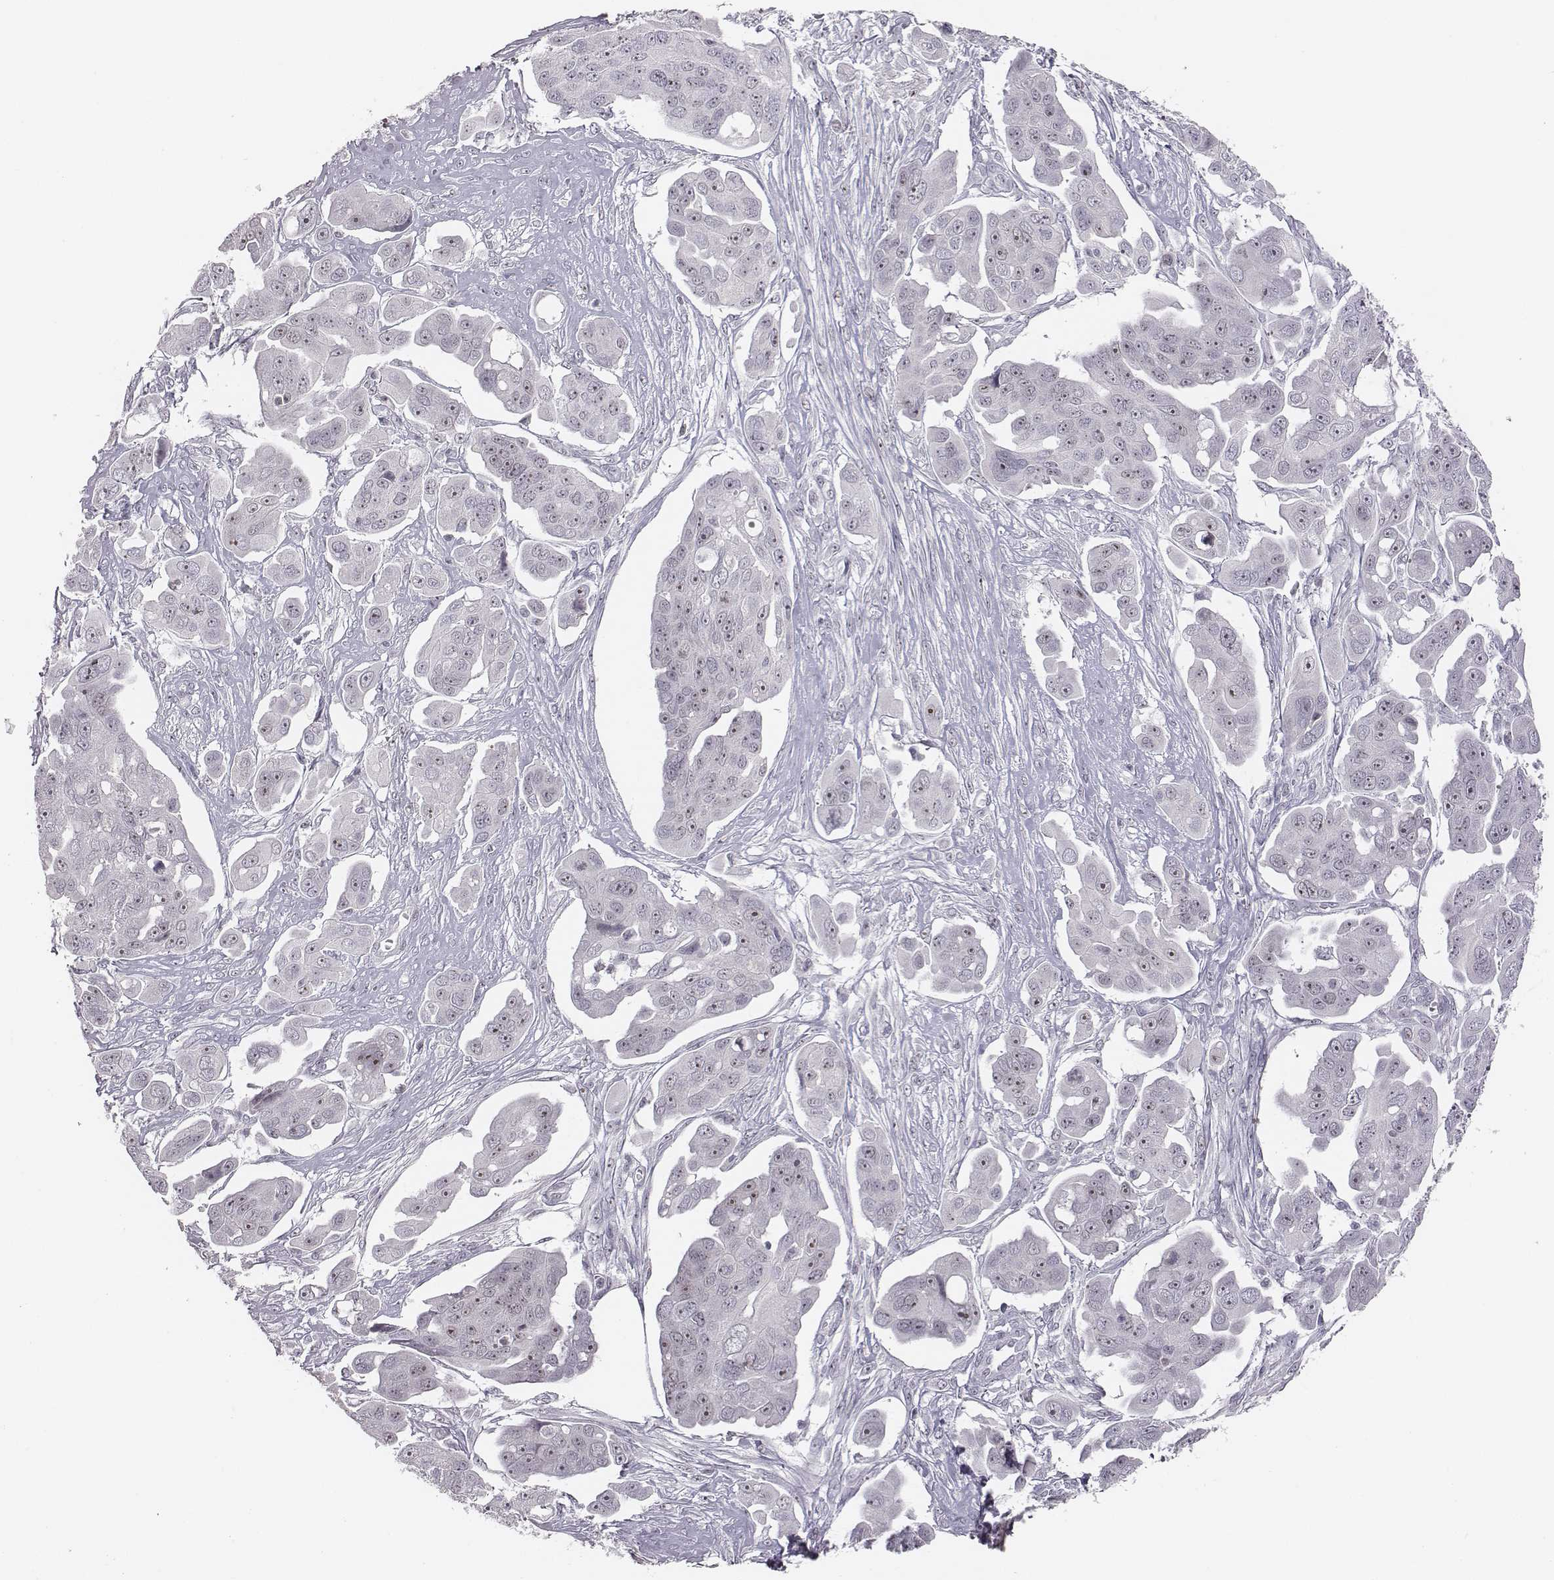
{"staining": {"intensity": "weak", "quantity": "<25%", "location": "nuclear"}, "tissue": "ovarian cancer", "cell_type": "Tumor cells", "image_type": "cancer", "snomed": [{"axis": "morphology", "description": "Carcinoma, endometroid"}, {"axis": "topography", "description": "Ovary"}], "caption": "A micrograph of human ovarian cancer is negative for staining in tumor cells.", "gene": "NIFK", "patient": {"sex": "female", "age": 70}}